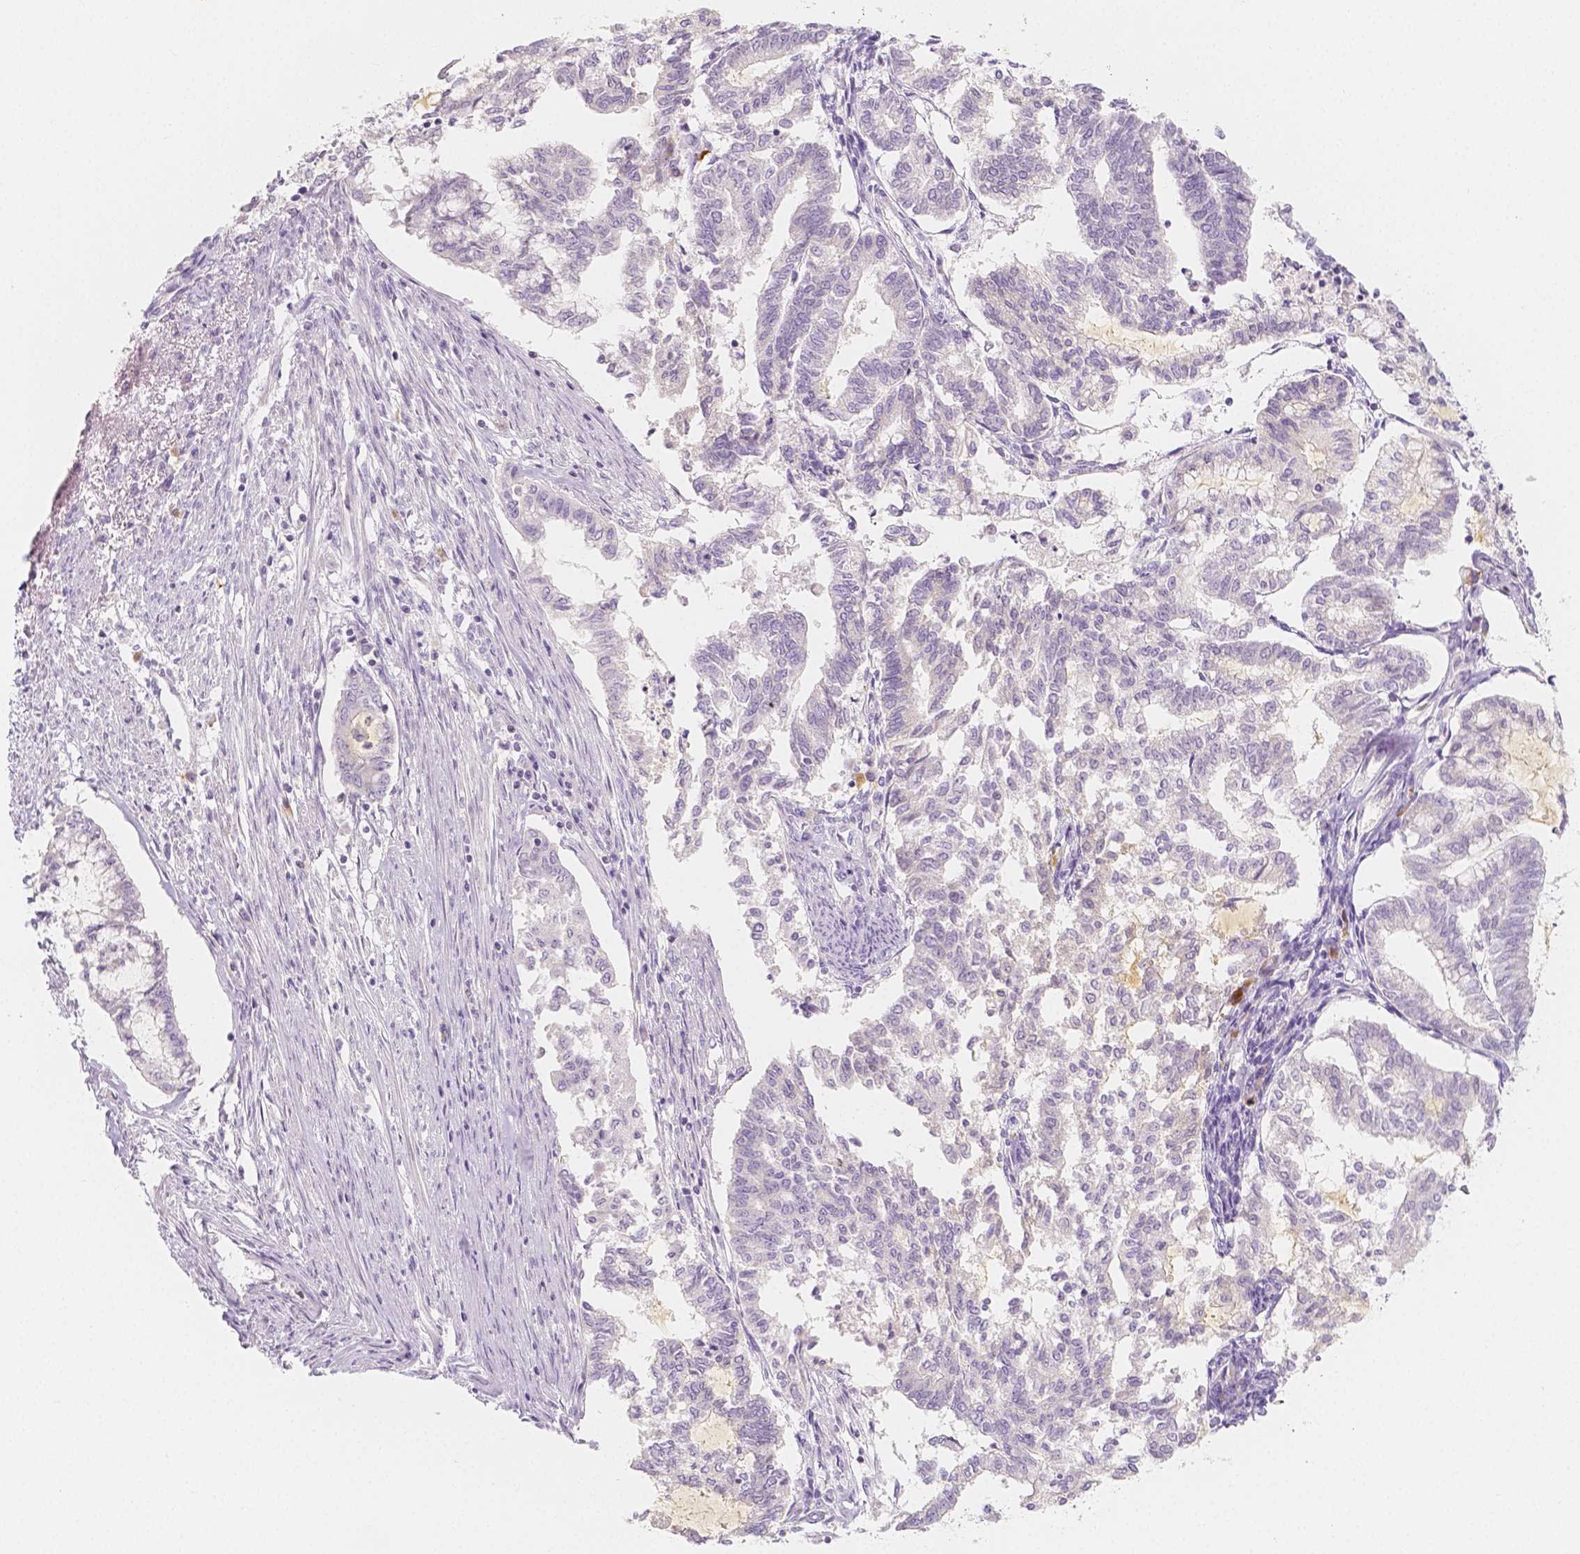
{"staining": {"intensity": "negative", "quantity": "none", "location": "none"}, "tissue": "endometrial cancer", "cell_type": "Tumor cells", "image_type": "cancer", "snomed": [{"axis": "morphology", "description": "Adenocarcinoma, NOS"}, {"axis": "topography", "description": "Endometrium"}], "caption": "High power microscopy histopathology image of an immunohistochemistry (IHC) histopathology image of adenocarcinoma (endometrial), revealing no significant staining in tumor cells.", "gene": "BATF", "patient": {"sex": "female", "age": 79}}